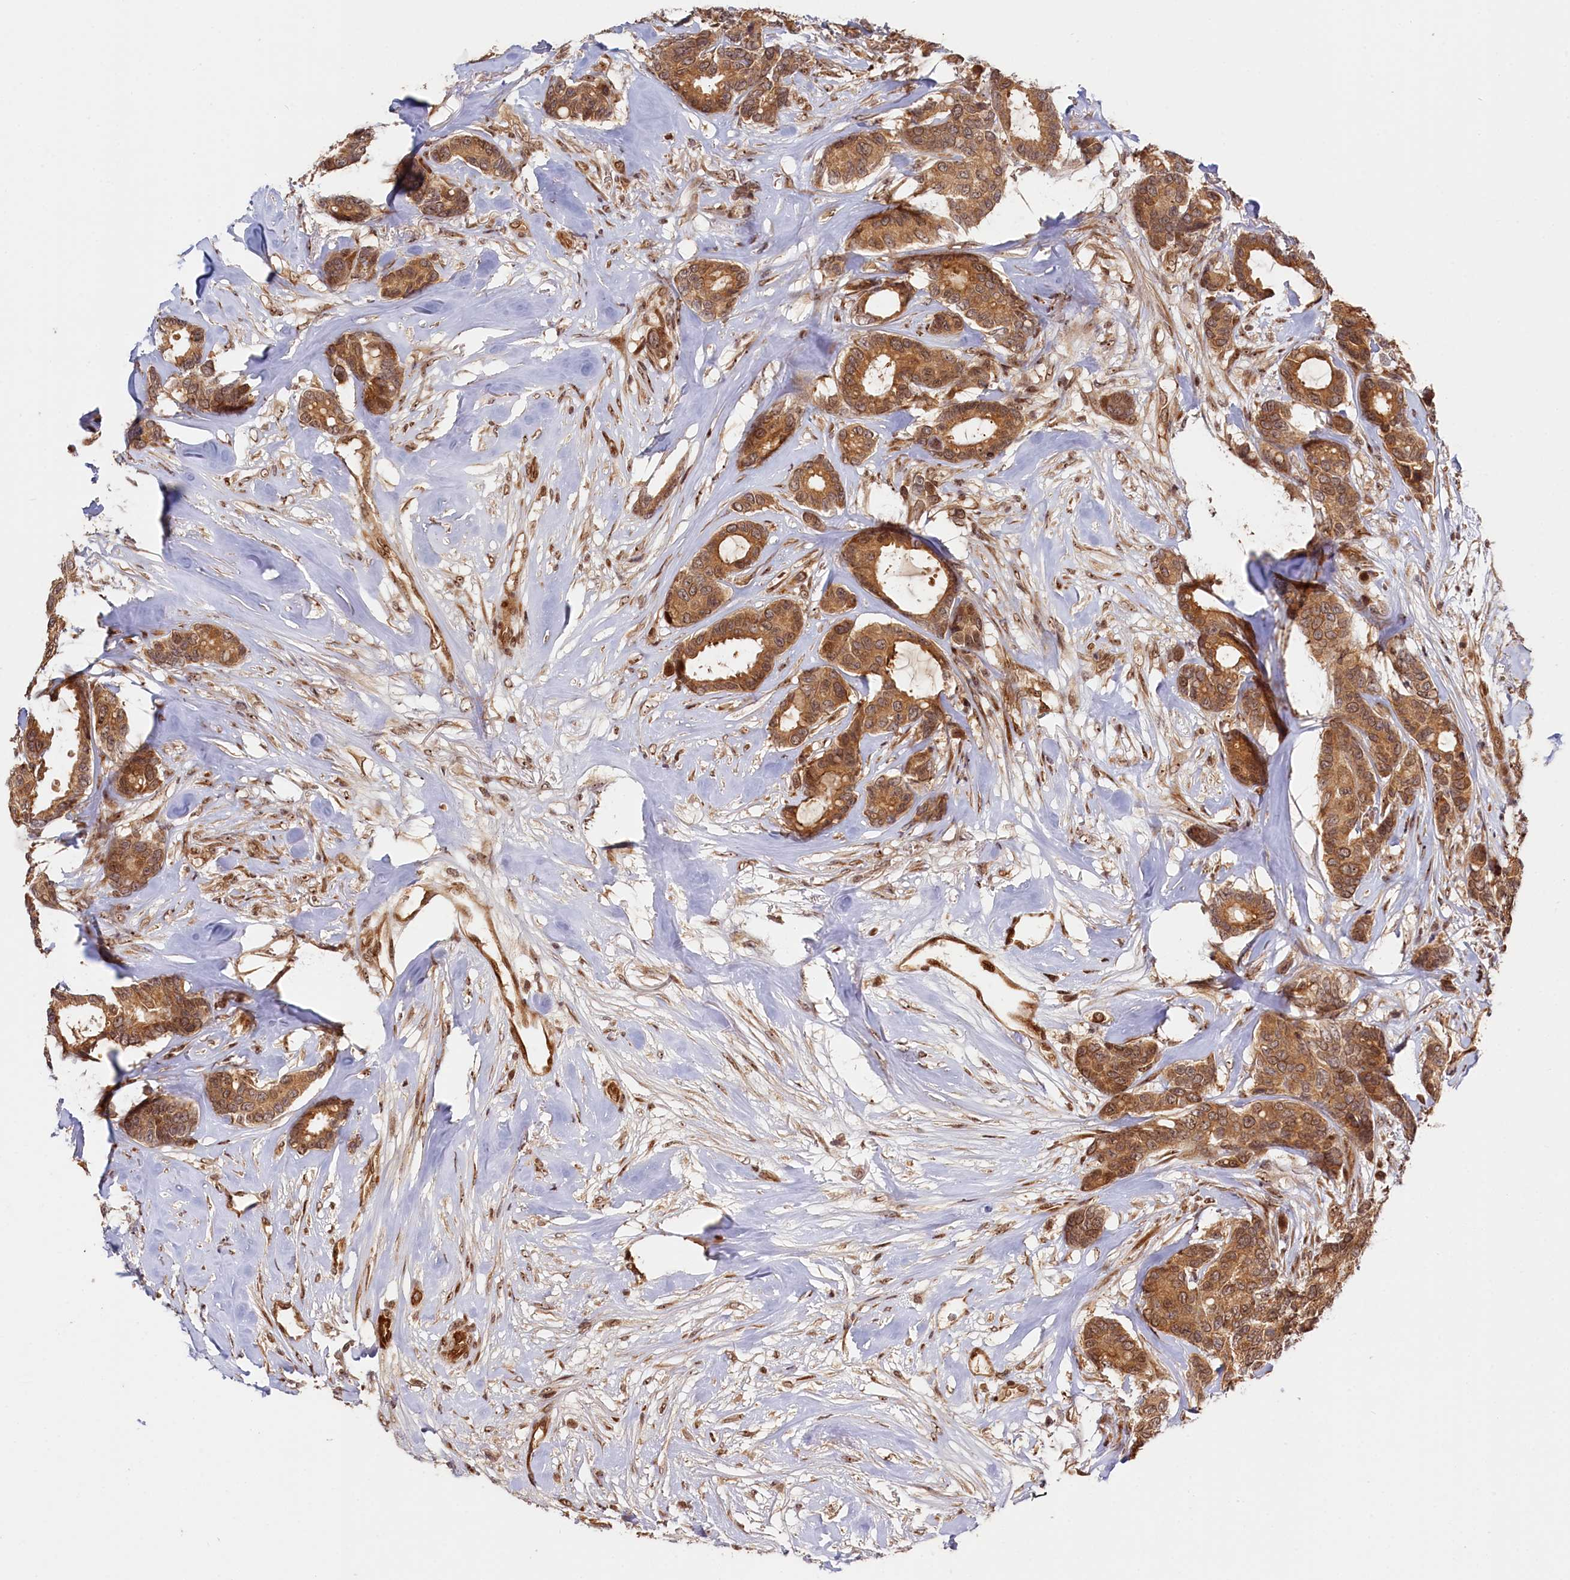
{"staining": {"intensity": "strong", "quantity": ">75%", "location": "cytoplasmic/membranous,nuclear"}, "tissue": "breast cancer", "cell_type": "Tumor cells", "image_type": "cancer", "snomed": [{"axis": "morphology", "description": "Duct carcinoma"}, {"axis": "topography", "description": "Breast"}], "caption": "Strong cytoplasmic/membranous and nuclear positivity for a protein is present in about >75% of tumor cells of breast cancer (intraductal carcinoma) using immunohistochemistry.", "gene": "ANKRD24", "patient": {"sex": "female", "age": 87}}